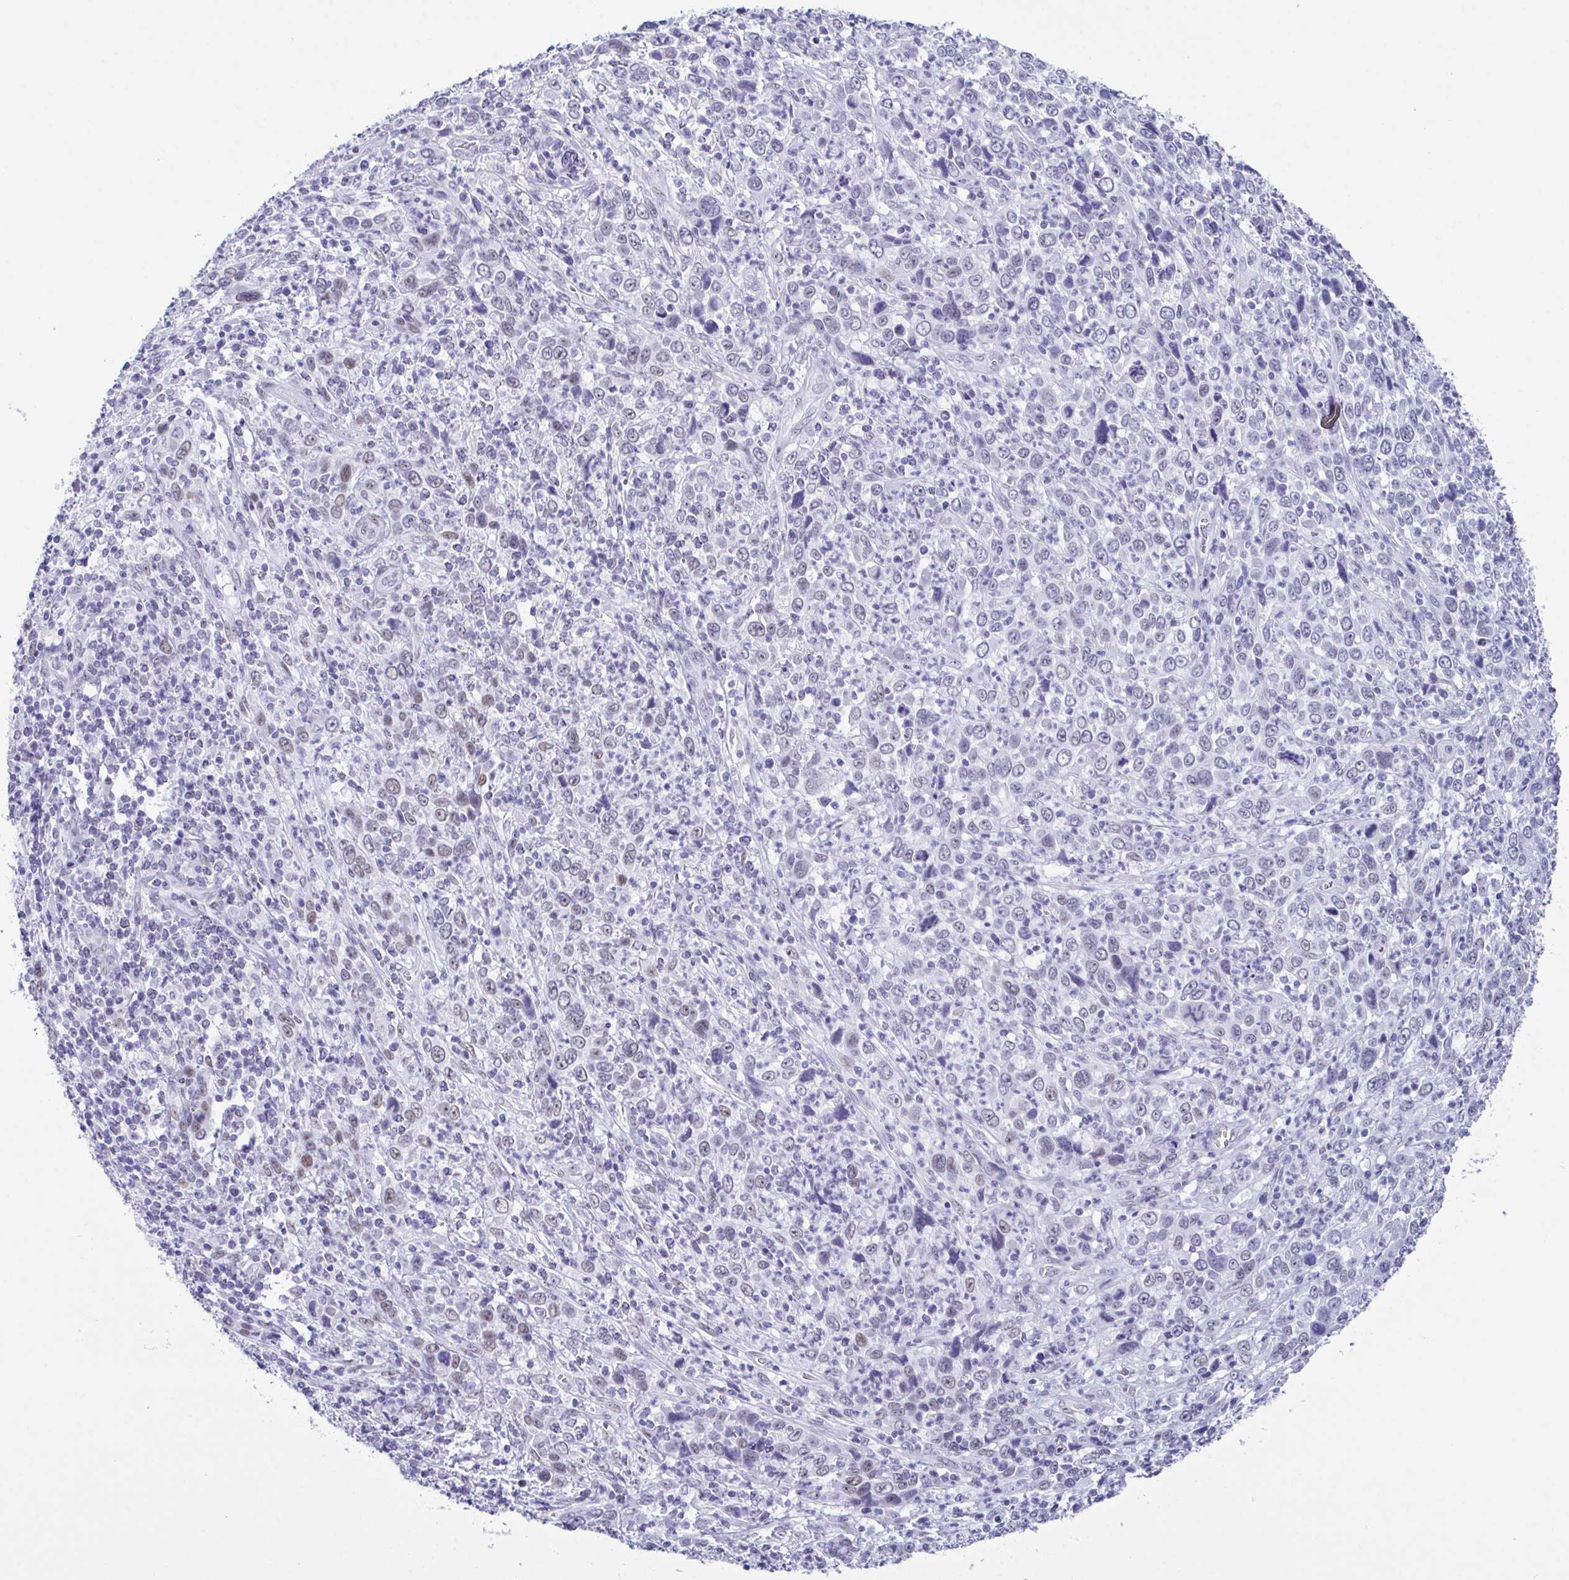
{"staining": {"intensity": "weak", "quantity": "<25%", "location": "nuclear"}, "tissue": "cervical cancer", "cell_type": "Tumor cells", "image_type": "cancer", "snomed": [{"axis": "morphology", "description": "Squamous cell carcinoma, NOS"}, {"axis": "topography", "description": "Cervix"}], "caption": "There is no significant staining in tumor cells of cervical cancer.", "gene": "SUGP2", "patient": {"sex": "female", "age": 46}}